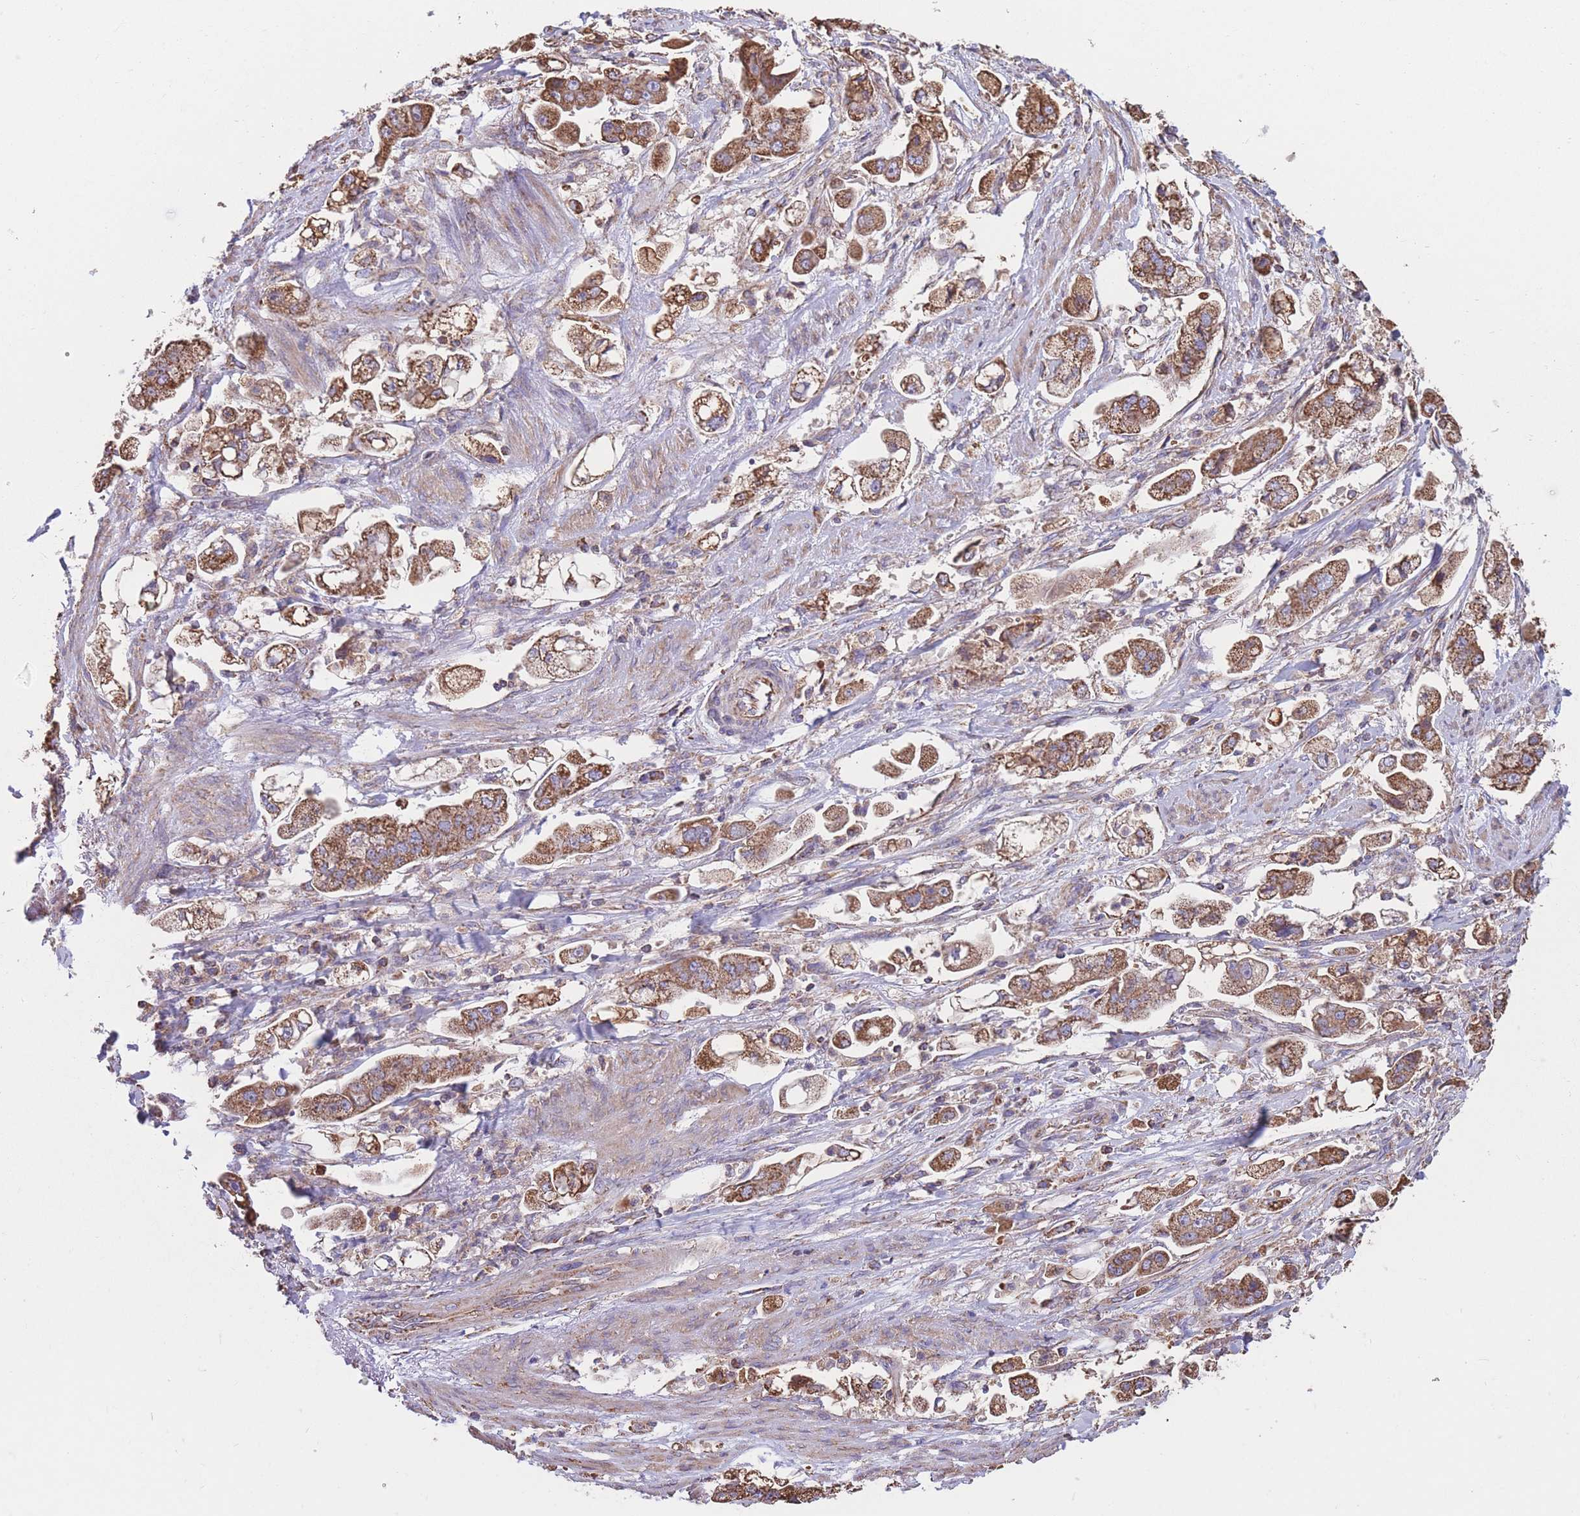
{"staining": {"intensity": "strong", "quantity": ">75%", "location": "cytoplasmic/membranous"}, "tissue": "stomach cancer", "cell_type": "Tumor cells", "image_type": "cancer", "snomed": [{"axis": "morphology", "description": "Adenocarcinoma, NOS"}, {"axis": "topography", "description": "Stomach"}], "caption": "Brown immunohistochemical staining in human stomach cancer (adenocarcinoma) exhibits strong cytoplasmic/membranous expression in approximately >75% of tumor cells.", "gene": "FKBP8", "patient": {"sex": "male", "age": 62}}